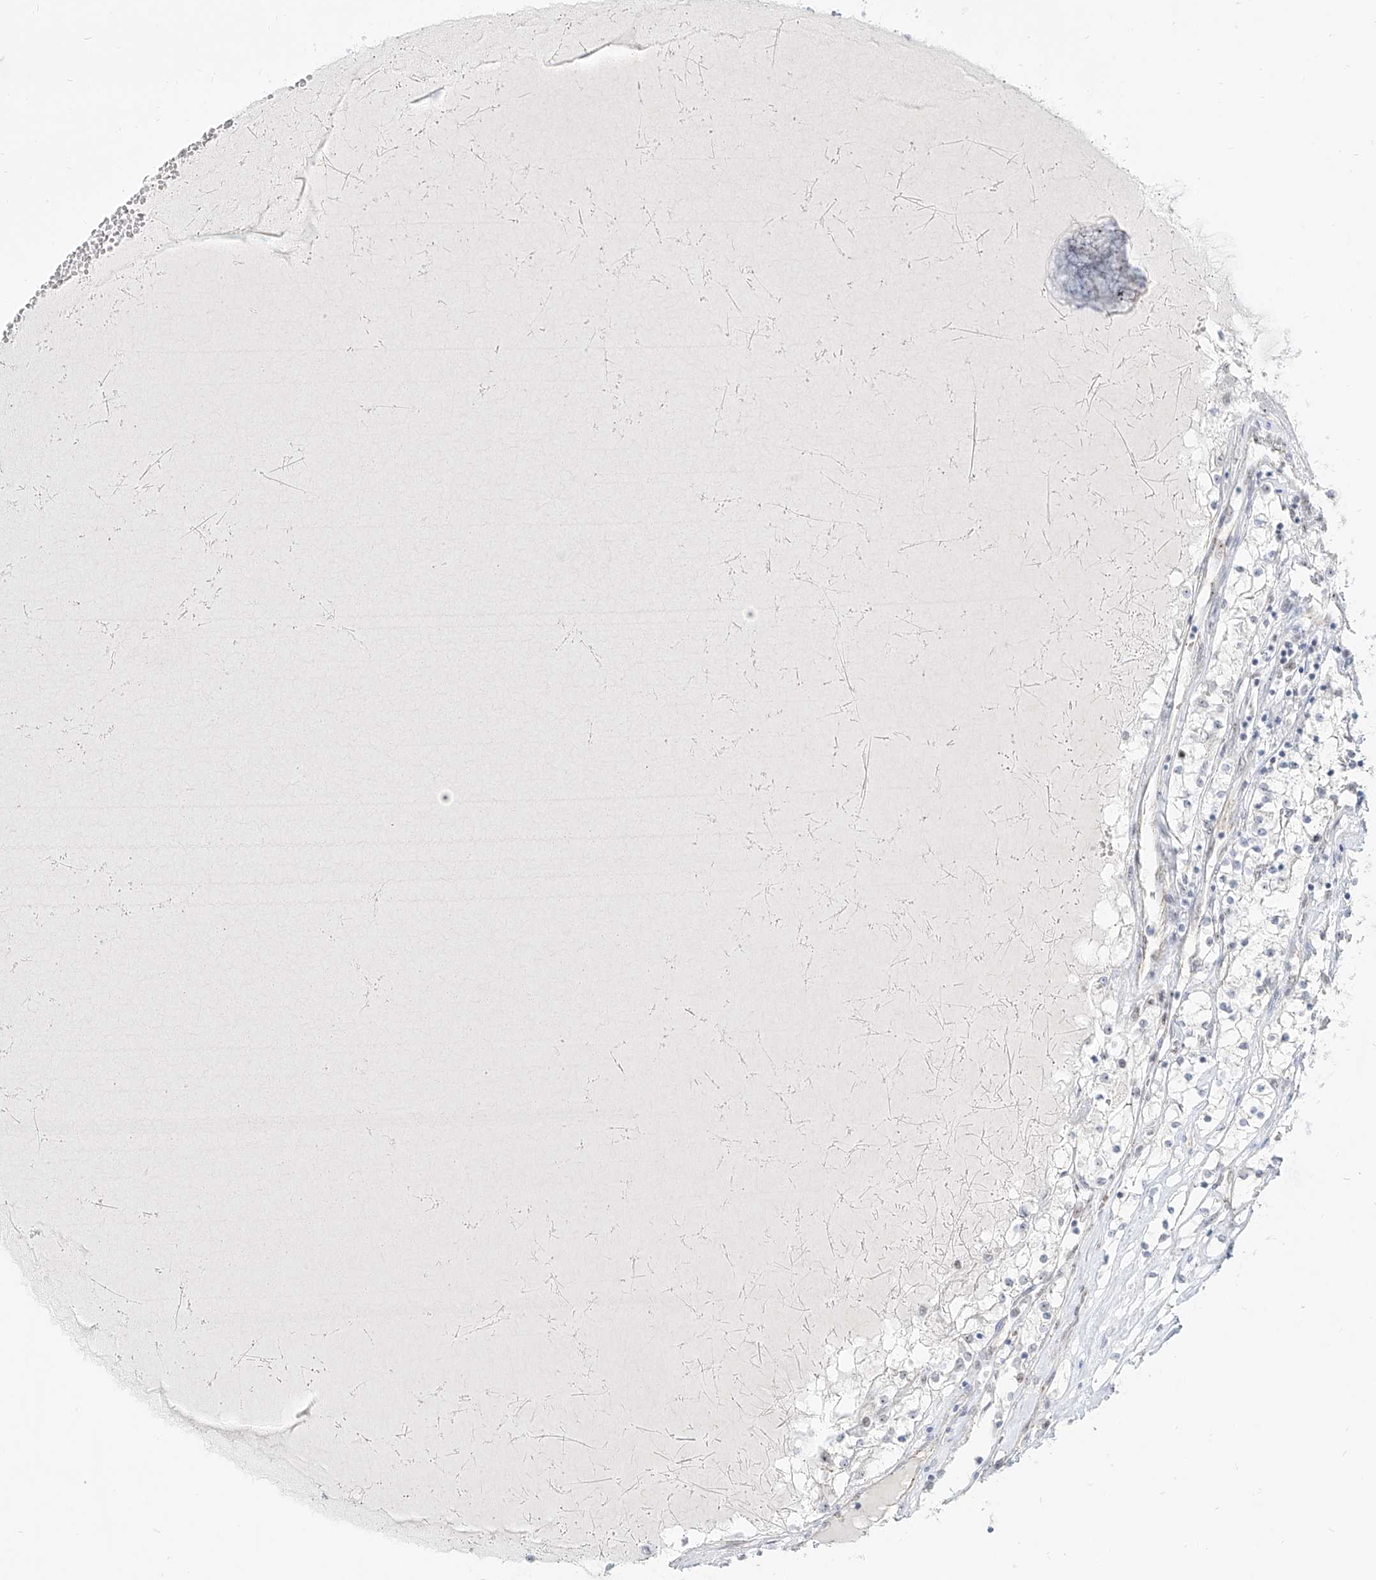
{"staining": {"intensity": "negative", "quantity": "none", "location": "none"}, "tissue": "renal cancer", "cell_type": "Tumor cells", "image_type": "cancer", "snomed": [{"axis": "morphology", "description": "Normal tissue, NOS"}, {"axis": "morphology", "description": "Adenocarcinoma, NOS"}, {"axis": "topography", "description": "Kidney"}], "caption": "The micrograph shows no significant expression in tumor cells of renal adenocarcinoma.", "gene": "ZNF710", "patient": {"sex": "male", "age": 68}}